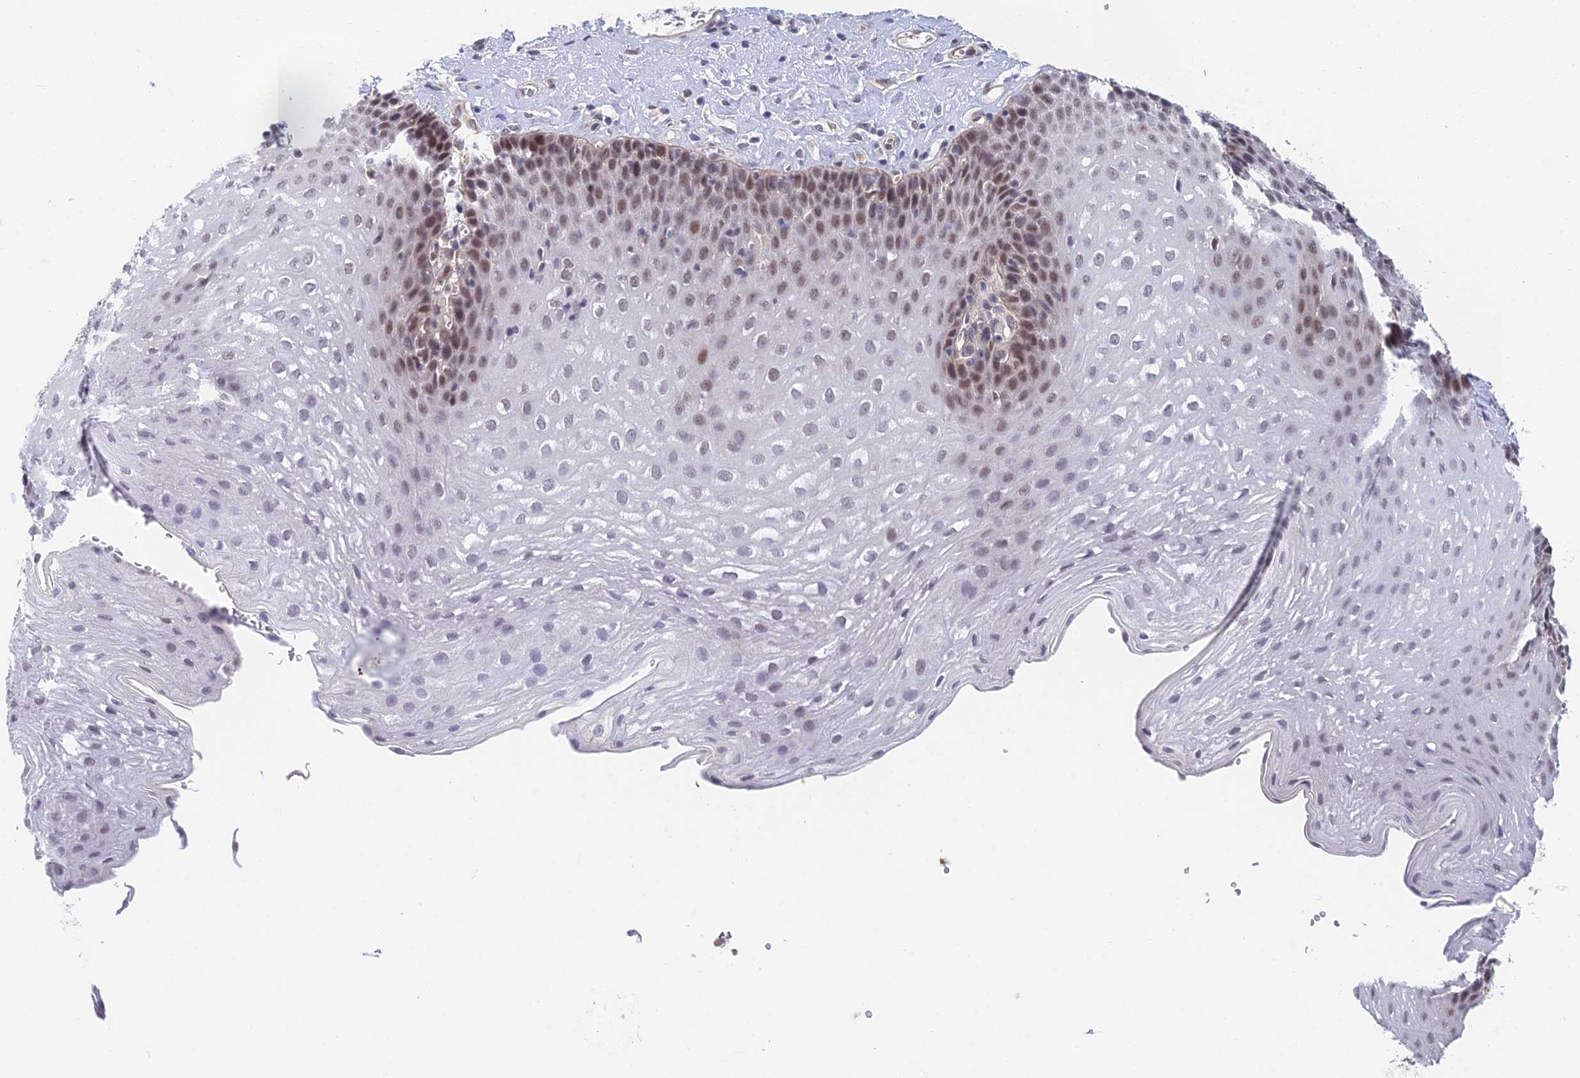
{"staining": {"intensity": "moderate", "quantity": "25%-75%", "location": "nuclear"}, "tissue": "esophagus", "cell_type": "Squamous epithelial cells", "image_type": "normal", "snomed": [{"axis": "morphology", "description": "Normal tissue, NOS"}, {"axis": "topography", "description": "Esophagus"}], "caption": "The image shows immunohistochemical staining of benign esophagus. There is moderate nuclear expression is identified in about 25%-75% of squamous epithelial cells.", "gene": "NSMCE1", "patient": {"sex": "female", "age": 66}}